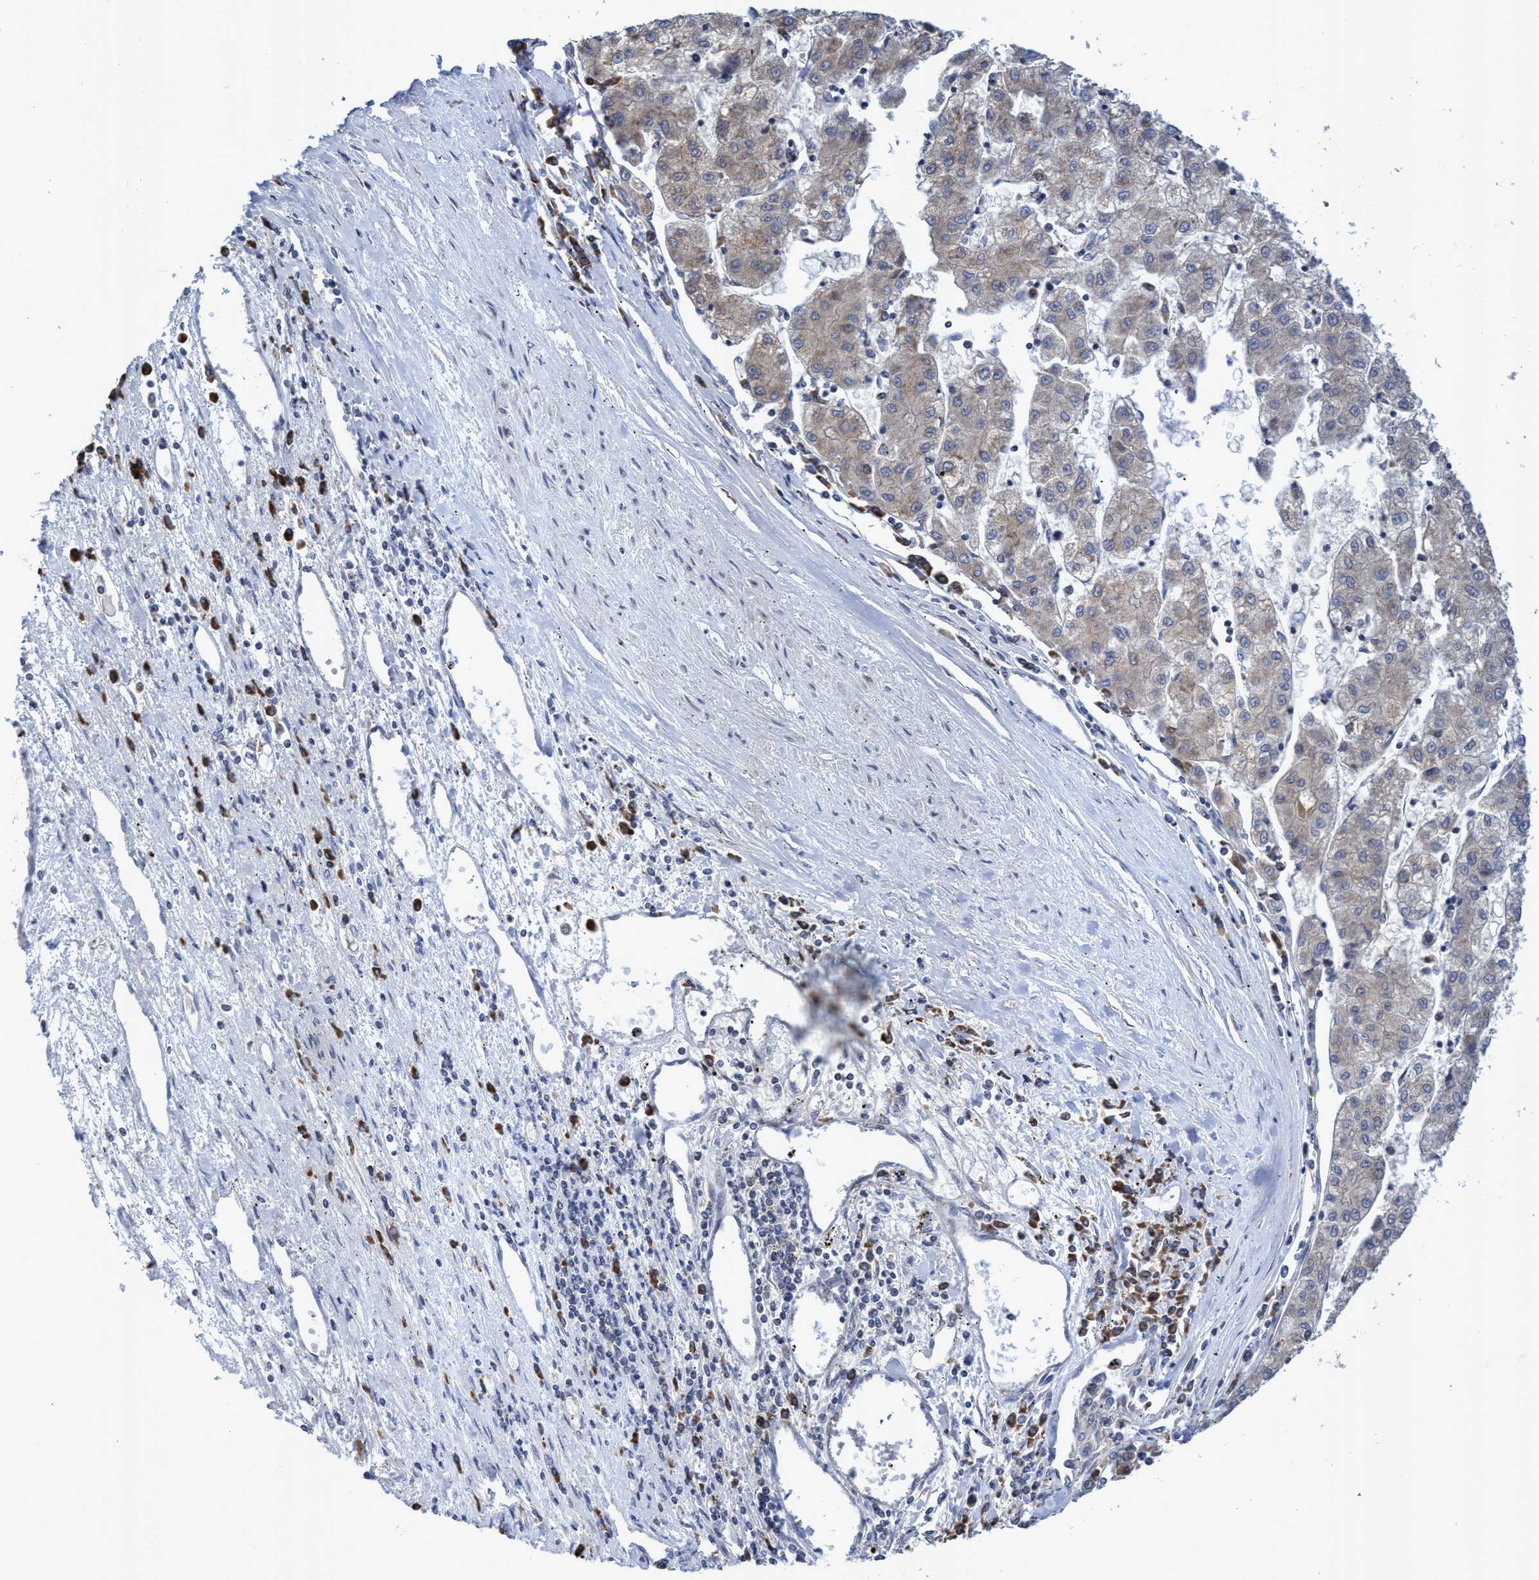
{"staining": {"intensity": "weak", "quantity": "<25%", "location": "cytoplasmic/membranous"}, "tissue": "liver cancer", "cell_type": "Tumor cells", "image_type": "cancer", "snomed": [{"axis": "morphology", "description": "Carcinoma, Hepatocellular, NOS"}, {"axis": "topography", "description": "Liver"}], "caption": "IHC of liver cancer (hepatocellular carcinoma) exhibits no staining in tumor cells. (IHC, brightfield microscopy, high magnification).", "gene": "NAT16", "patient": {"sex": "male", "age": 72}}